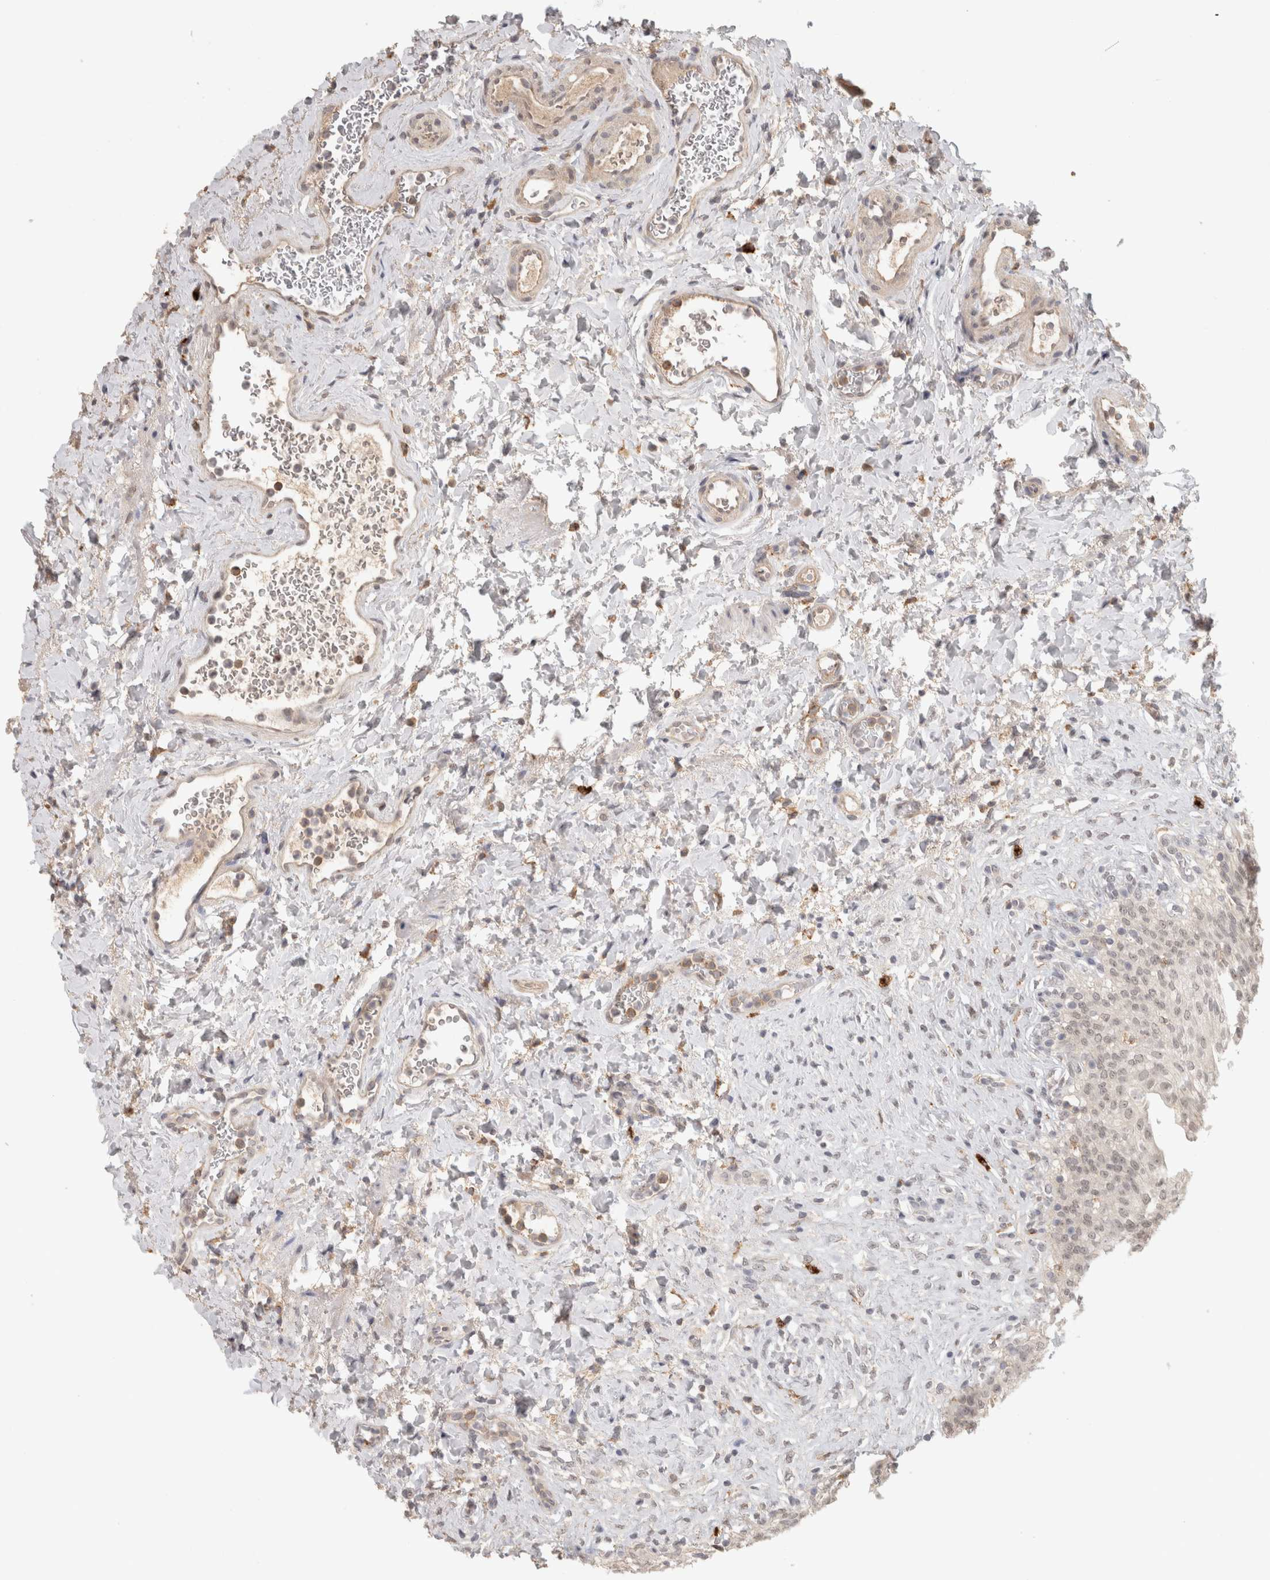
{"staining": {"intensity": "negative", "quantity": "none", "location": "none"}, "tissue": "urinary bladder", "cell_type": "Urothelial cells", "image_type": "normal", "snomed": [{"axis": "morphology", "description": "Urothelial carcinoma, High grade"}, {"axis": "topography", "description": "Urinary bladder"}], "caption": "Immunohistochemical staining of unremarkable urinary bladder displays no significant staining in urothelial cells.", "gene": "HAVCR2", "patient": {"sex": "male", "age": 46}}